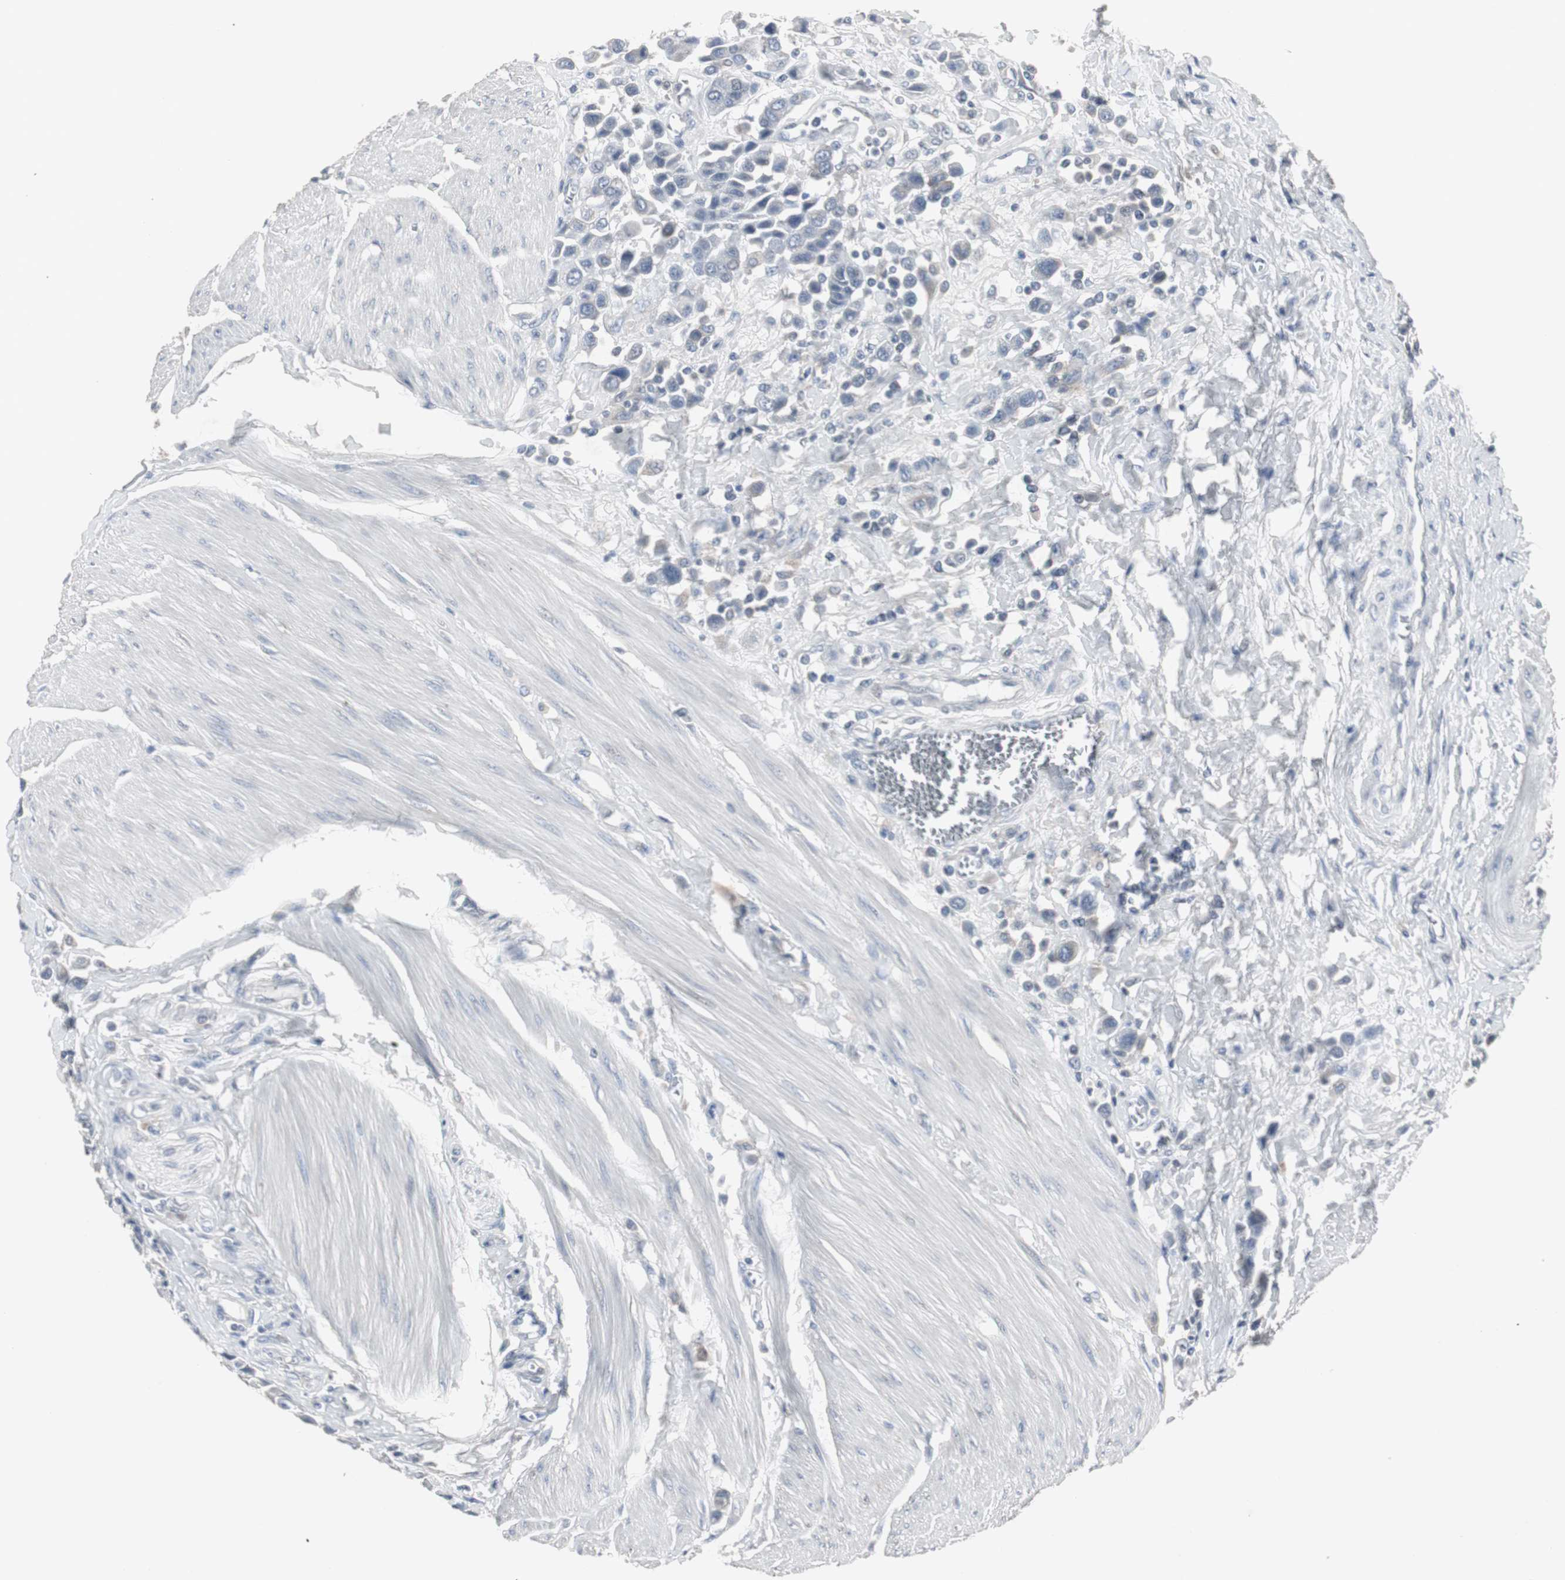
{"staining": {"intensity": "negative", "quantity": "none", "location": "none"}, "tissue": "urothelial cancer", "cell_type": "Tumor cells", "image_type": "cancer", "snomed": [{"axis": "morphology", "description": "Urothelial carcinoma, High grade"}, {"axis": "topography", "description": "Urinary bladder"}], "caption": "Immunohistochemistry (IHC) of urothelial cancer demonstrates no positivity in tumor cells. Brightfield microscopy of IHC stained with DAB (brown) and hematoxylin (blue), captured at high magnification.", "gene": "ACAA1", "patient": {"sex": "male", "age": 50}}